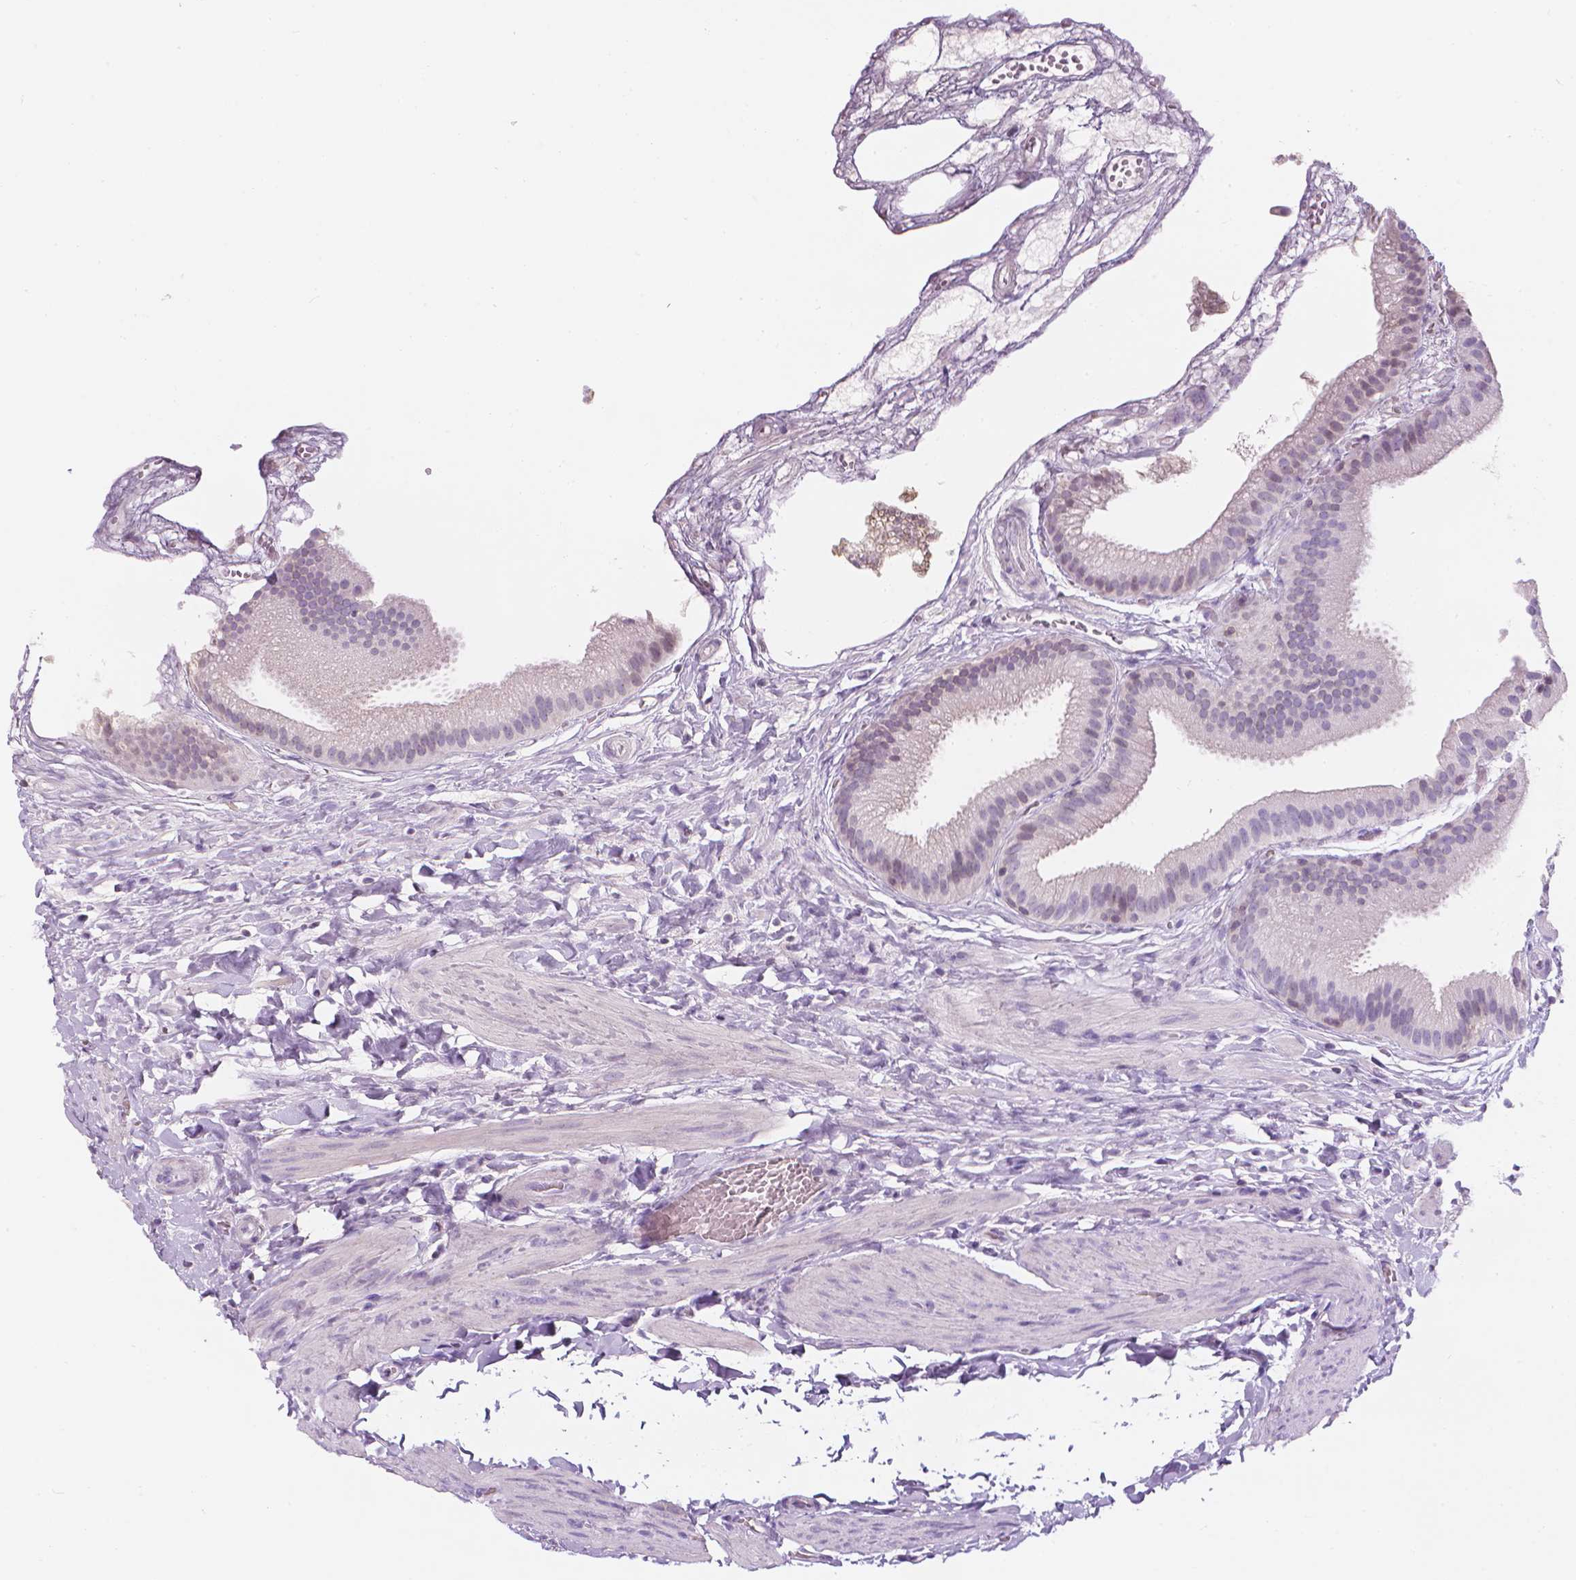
{"staining": {"intensity": "negative", "quantity": "none", "location": "none"}, "tissue": "gallbladder", "cell_type": "Glandular cells", "image_type": "normal", "snomed": [{"axis": "morphology", "description": "Normal tissue, NOS"}, {"axis": "topography", "description": "Gallbladder"}], "caption": "The IHC photomicrograph has no significant positivity in glandular cells of gallbladder.", "gene": "DCAF8L1", "patient": {"sex": "female", "age": 63}}